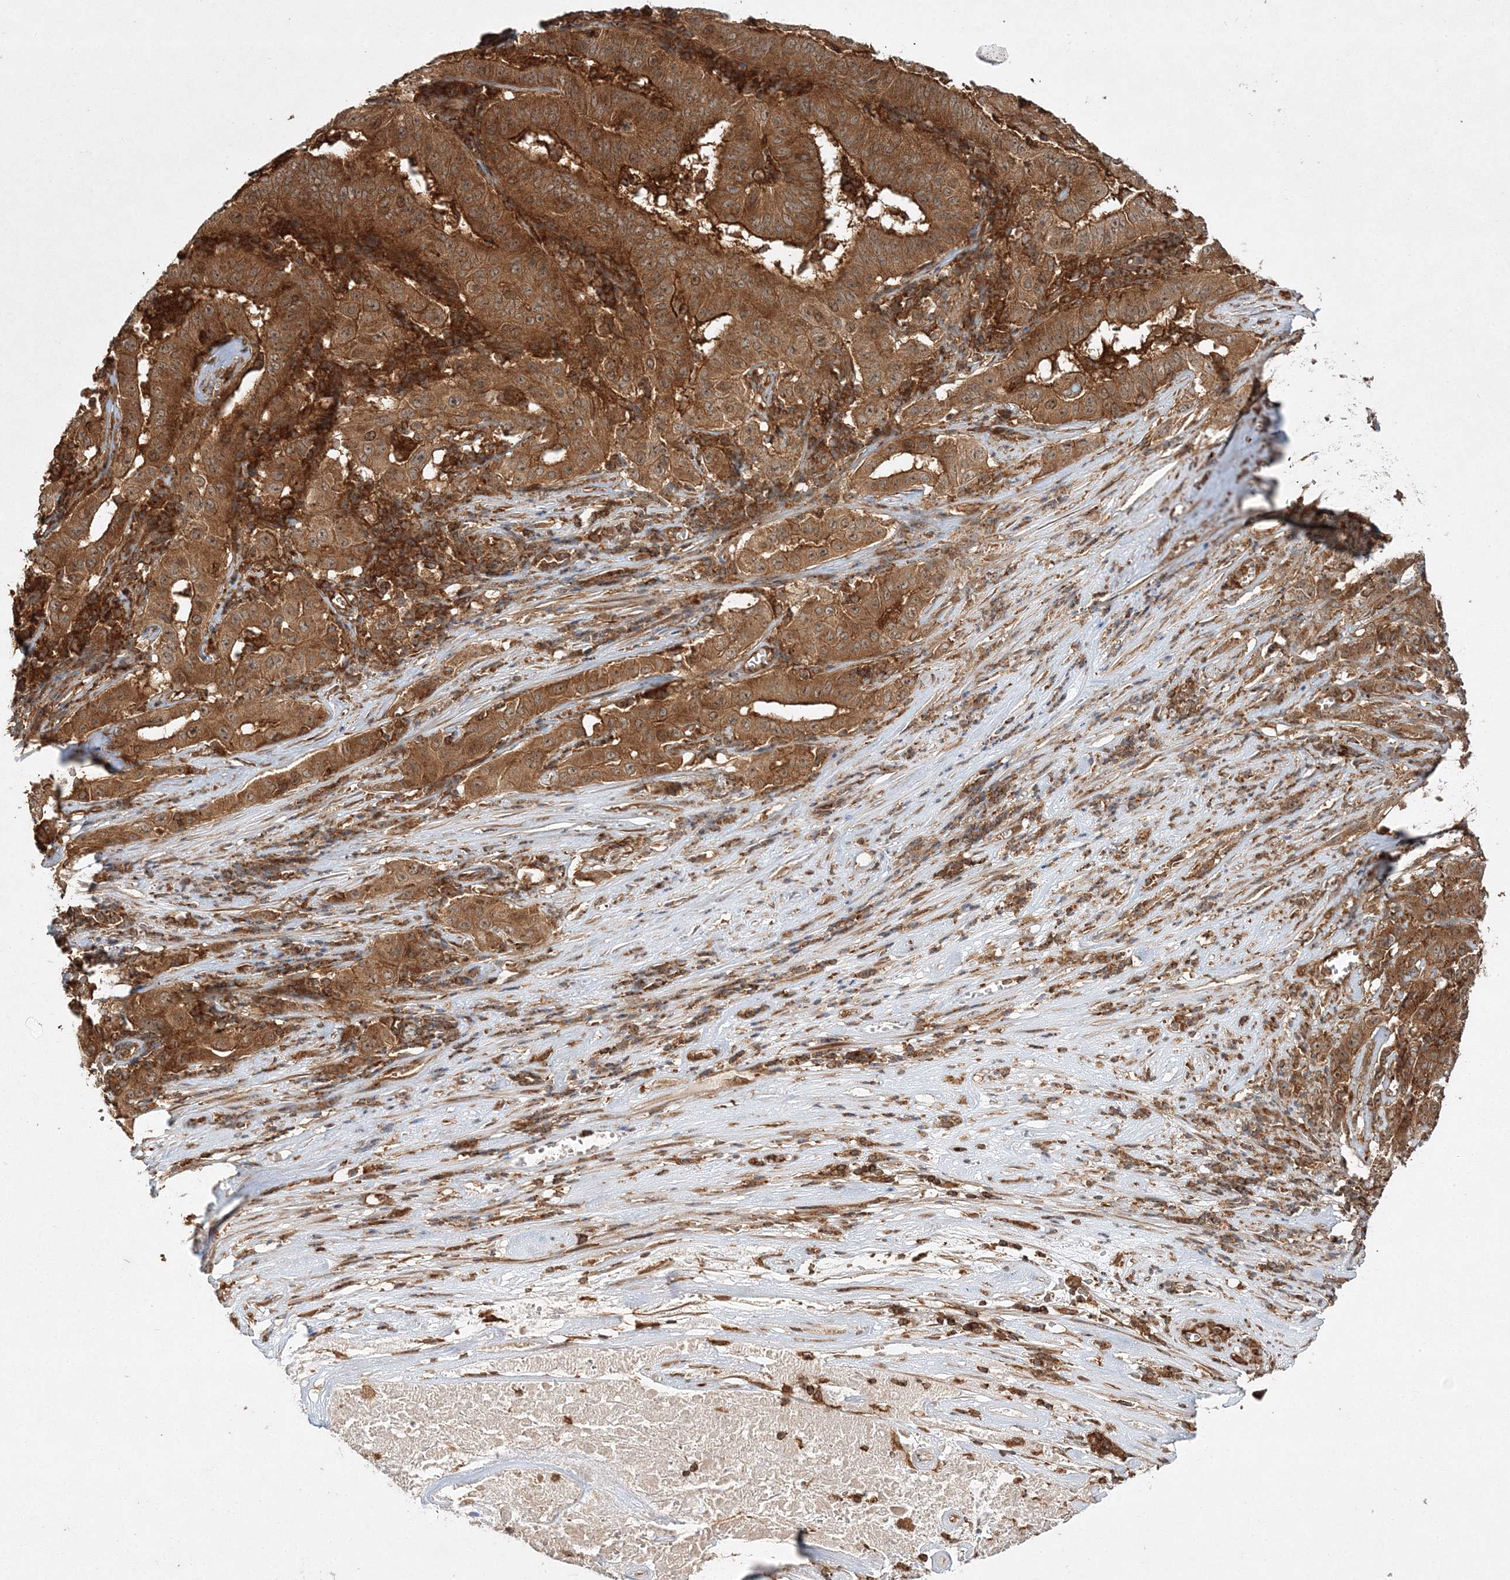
{"staining": {"intensity": "strong", "quantity": ">75%", "location": "cytoplasmic/membranous"}, "tissue": "pancreatic cancer", "cell_type": "Tumor cells", "image_type": "cancer", "snomed": [{"axis": "morphology", "description": "Adenocarcinoma, NOS"}, {"axis": "topography", "description": "Pancreas"}], "caption": "Pancreatic cancer (adenocarcinoma) stained for a protein reveals strong cytoplasmic/membranous positivity in tumor cells.", "gene": "WDR37", "patient": {"sex": "male", "age": 63}}